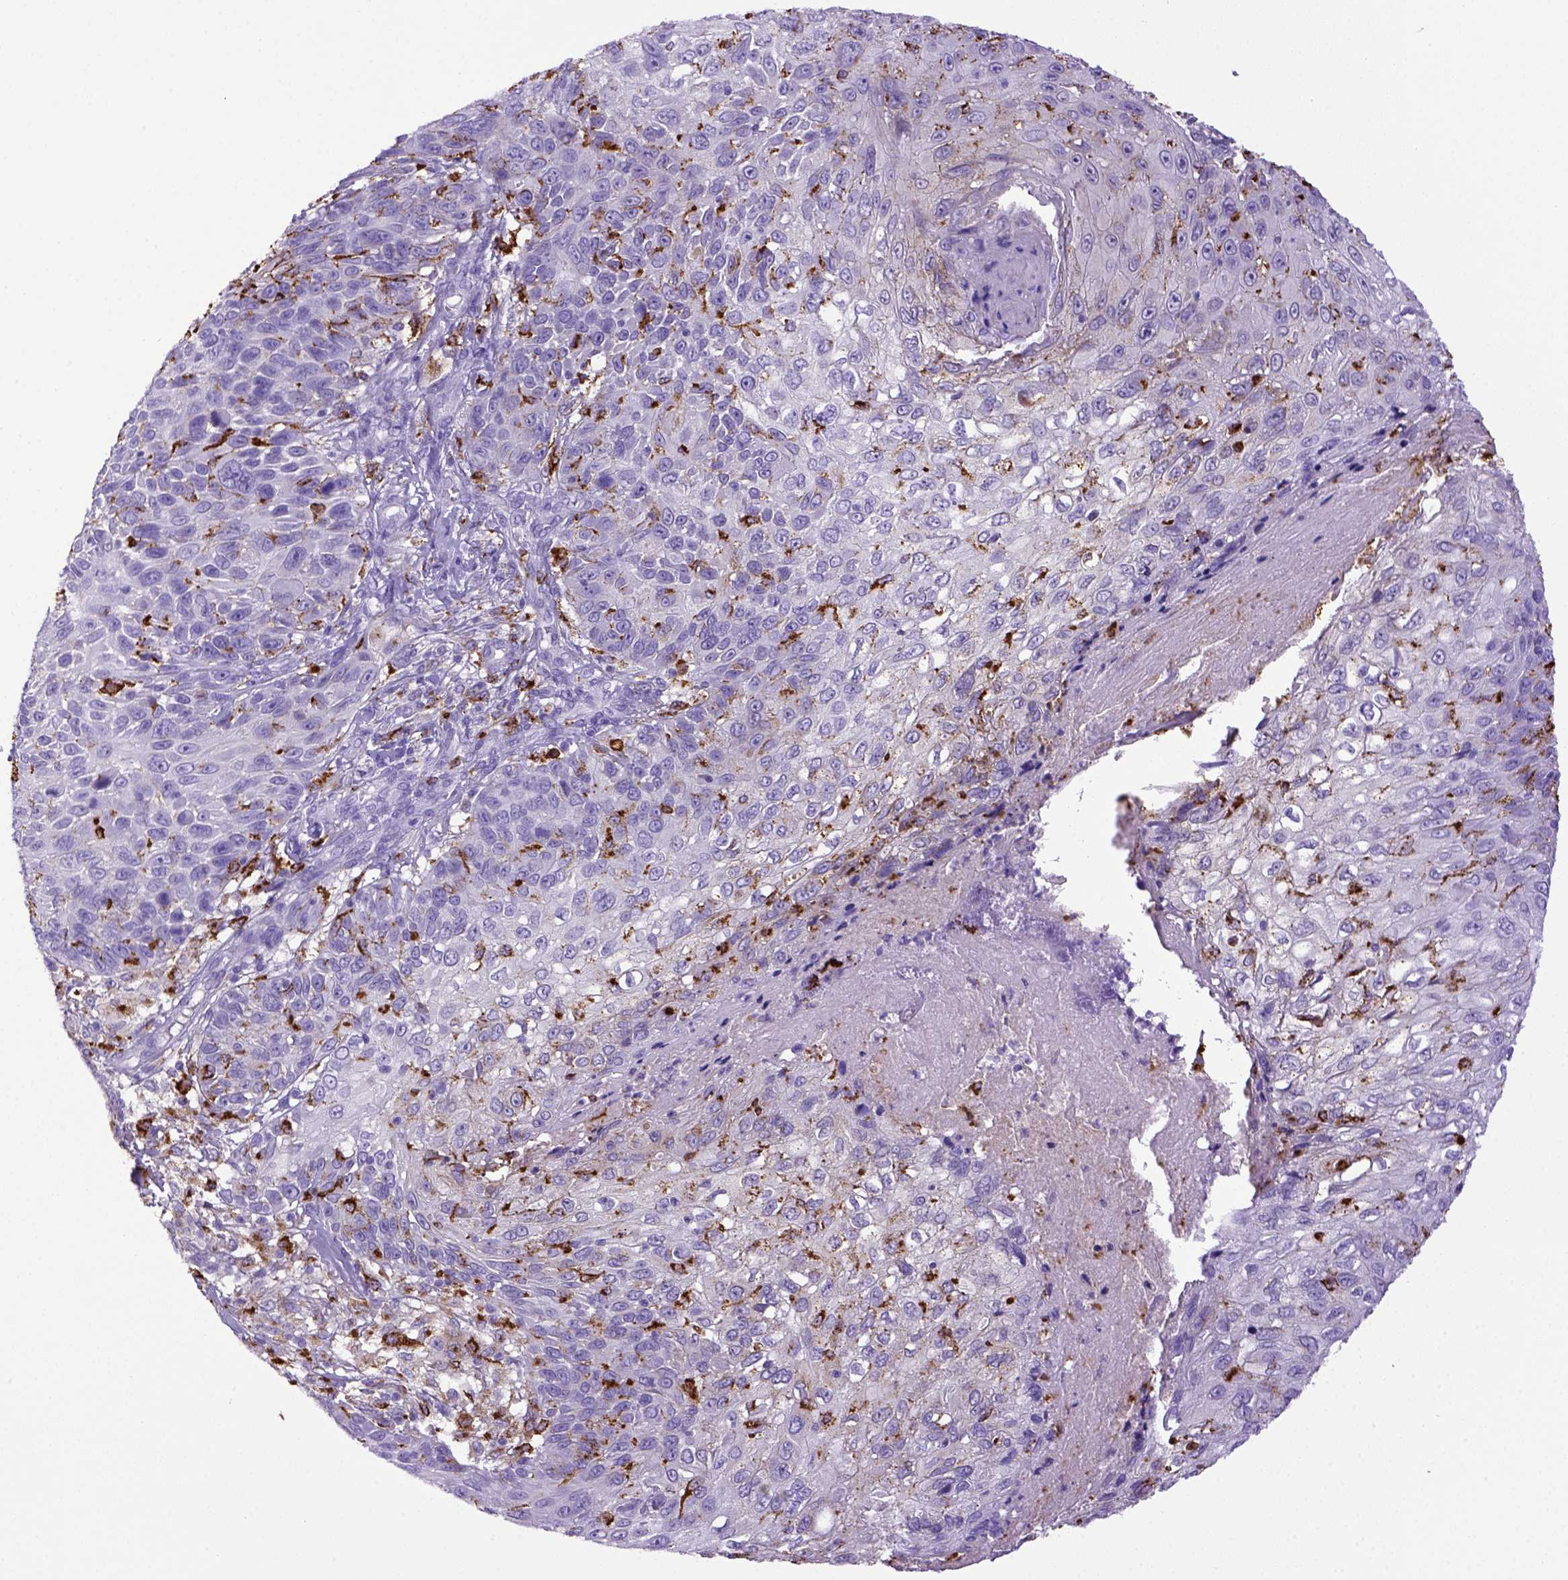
{"staining": {"intensity": "negative", "quantity": "none", "location": "none"}, "tissue": "skin cancer", "cell_type": "Tumor cells", "image_type": "cancer", "snomed": [{"axis": "morphology", "description": "Squamous cell carcinoma, NOS"}, {"axis": "topography", "description": "Skin"}], "caption": "This is a image of immunohistochemistry staining of skin cancer, which shows no staining in tumor cells. (DAB IHC visualized using brightfield microscopy, high magnification).", "gene": "CD68", "patient": {"sex": "male", "age": 92}}